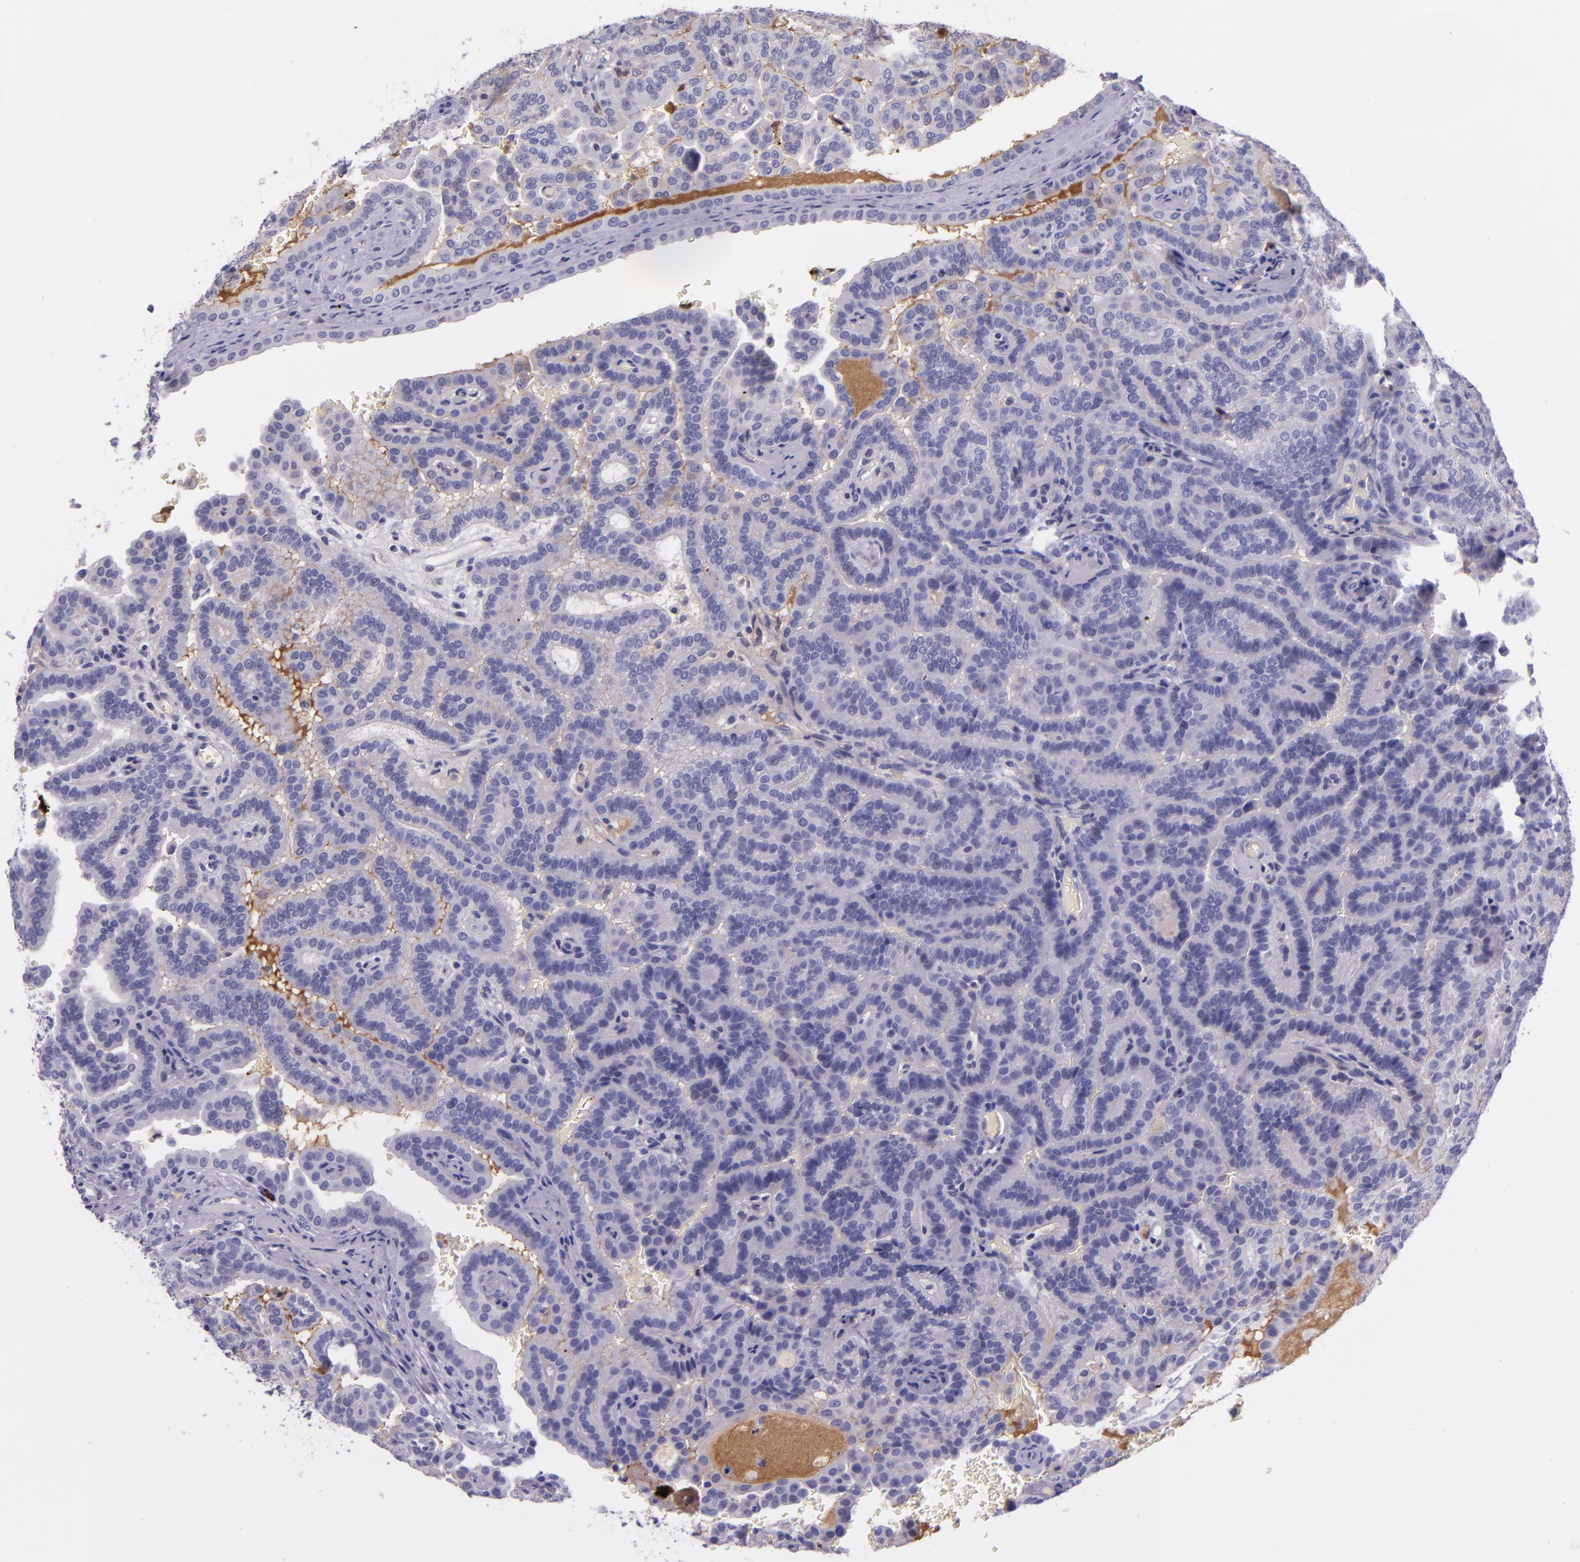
{"staining": {"intensity": "negative", "quantity": "none", "location": "none"}, "tissue": "renal cancer", "cell_type": "Tumor cells", "image_type": "cancer", "snomed": [{"axis": "morphology", "description": "Adenocarcinoma, NOS"}, {"axis": "topography", "description": "Kidney"}], "caption": "High magnification brightfield microscopy of renal cancer (adenocarcinoma) stained with DAB (3,3'-diaminobenzidine) (brown) and counterstained with hematoxylin (blue): tumor cells show no significant positivity. (DAB (3,3'-diaminobenzidine) immunohistochemistry (IHC) visualized using brightfield microscopy, high magnification).", "gene": "KNG1", "patient": {"sex": "male", "age": 61}}